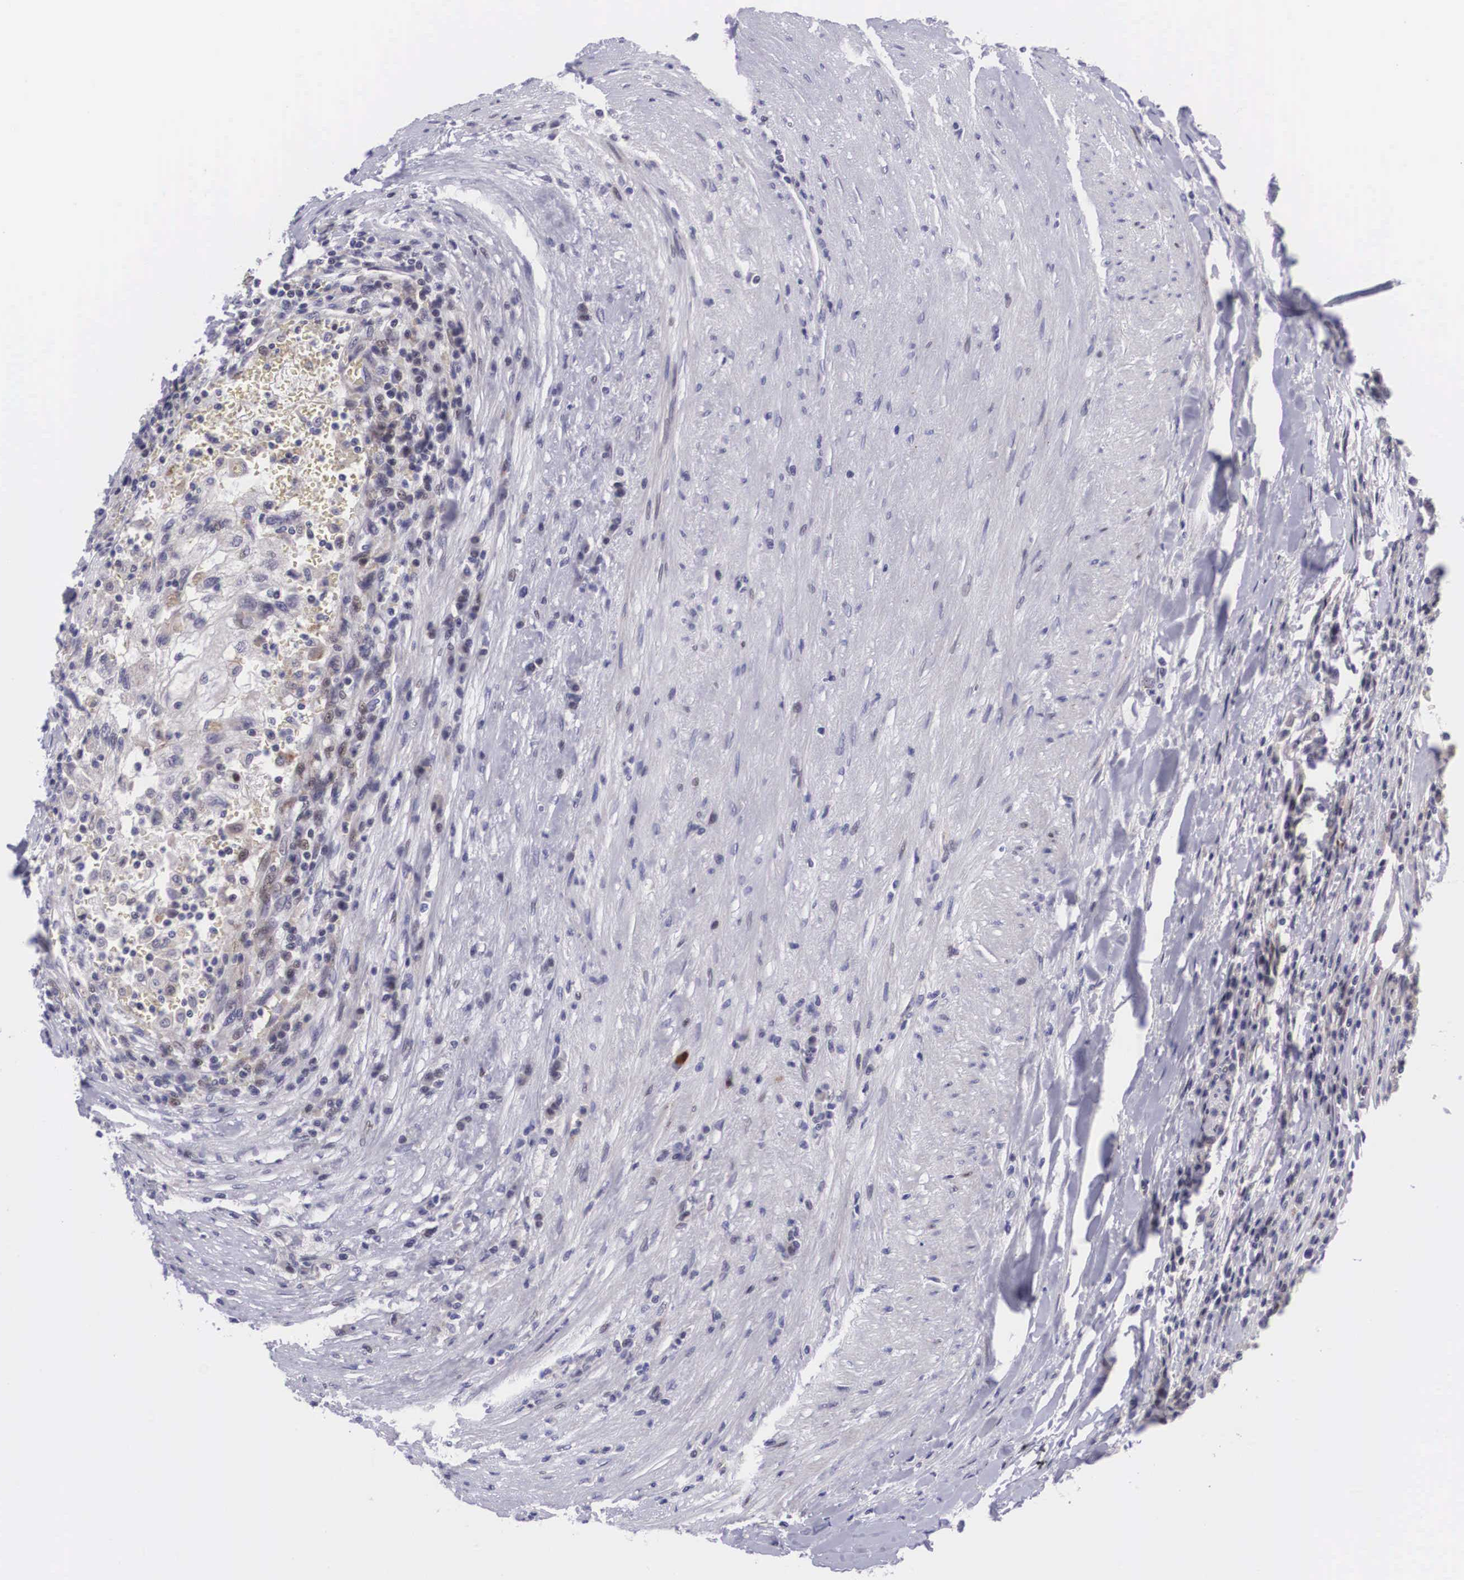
{"staining": {"intensity": "weak", "quantity": "<25%", "location": "cytoplasmic/membranous"}, "tissue": "renal cancer", "cell_type": "Tumor cells", "image_type": "cancer", "snomed": [{"axis": "morphology", "description": "Normal tissue, NOS"}, {"axis": "morphology", "description": "Adenocarcinoma, NOS"}, {"axis": "topography", "description": "Kidney"}], "caption": "Tumor cells are negative for brown protein staining in renal adenocarcinoma.", "gene": "EMID1", "patient": {"sex": "male", "age": 71}}